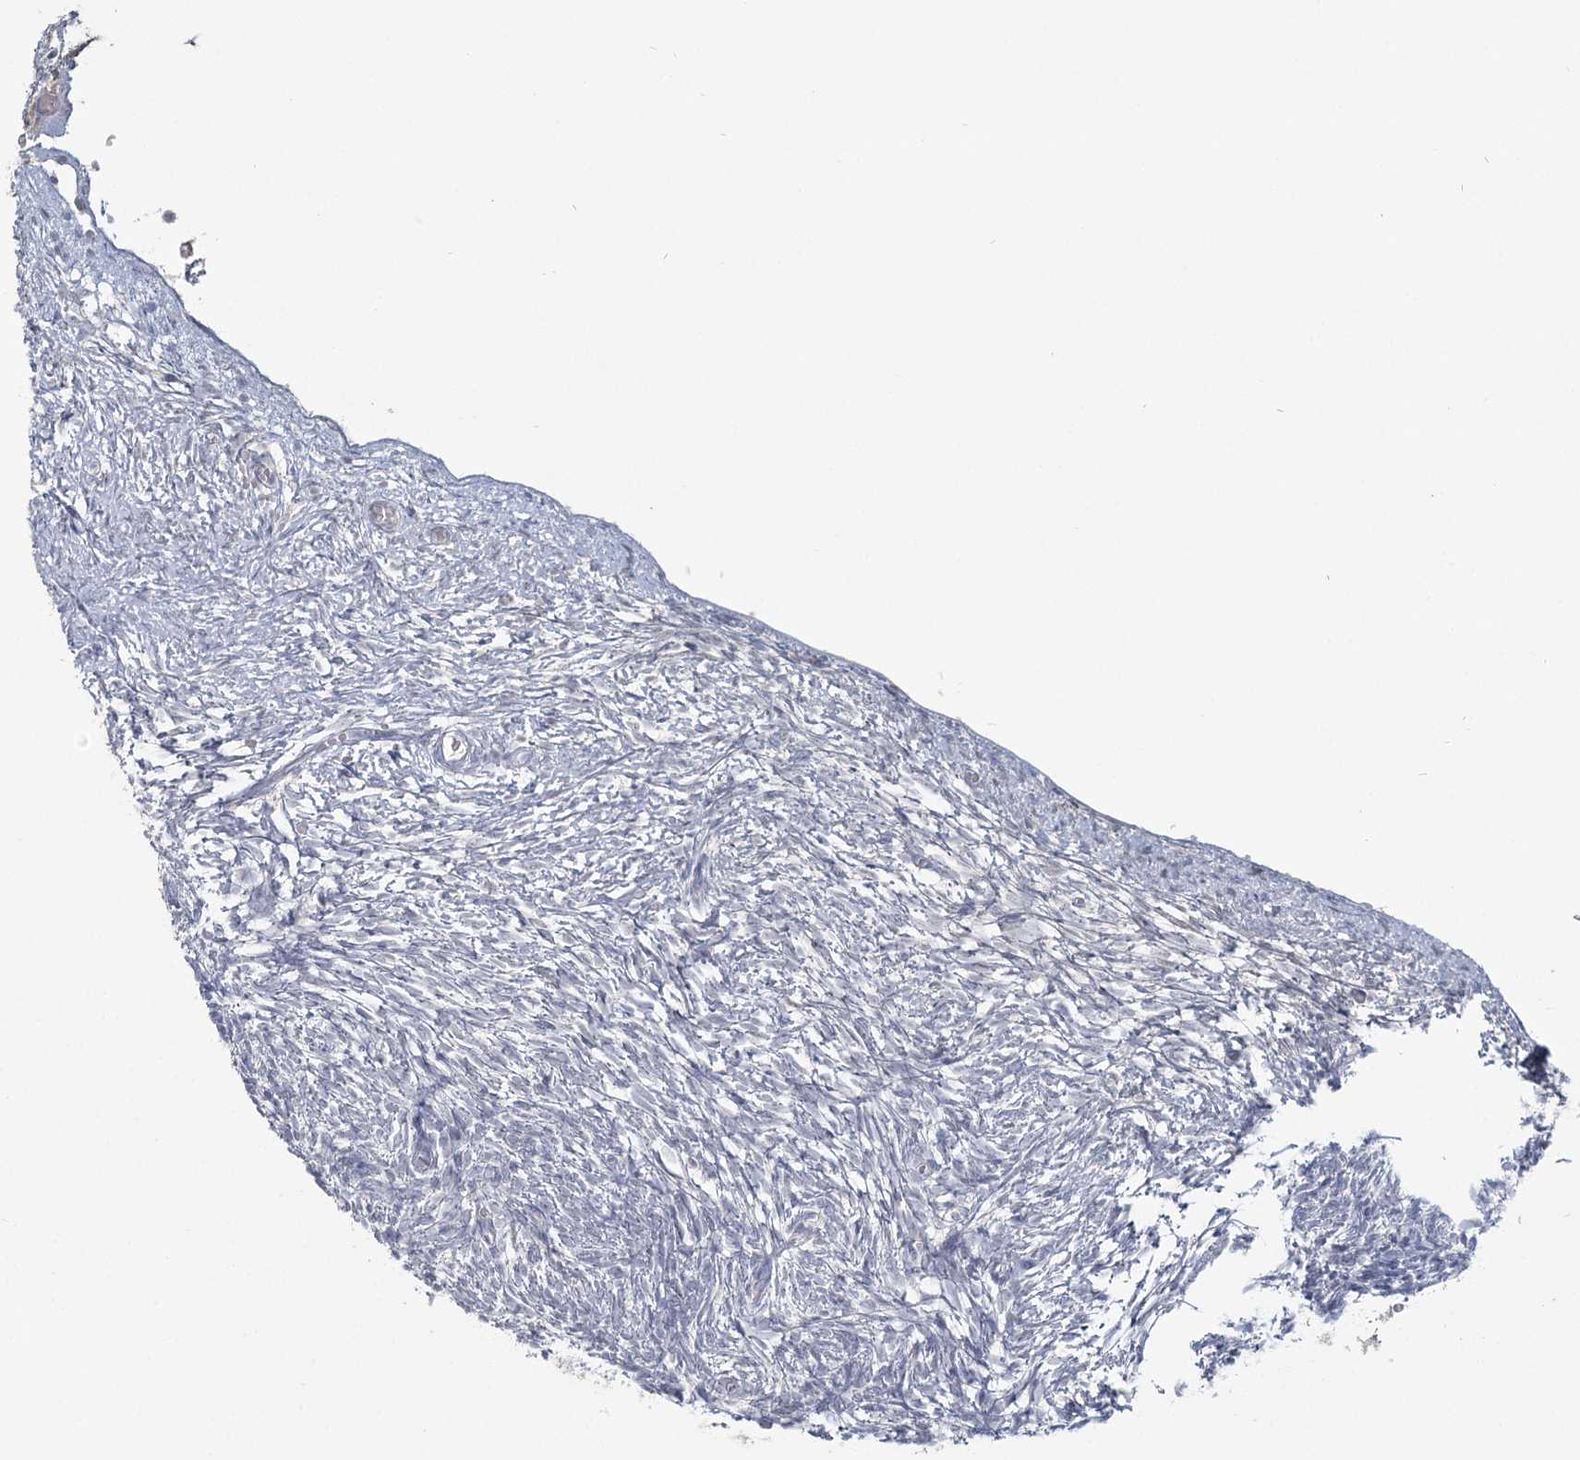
{"staining": {"intensity": "negative", "quantity": "none", "location": "none"}, "tissue": "ovary", "cell_type": "Follicle cells", "image_type": "normal", "snomed": [{"axis": "morphology", "description": "Normal tissue, NOS"}, {"axis": "topography", "description": "Ovary"}], "caption": "Micrograph shows no protein expression in follicle cells of normal ovary. The staining is performed using DAB brown chromogen with nuclei counter-stained in using hematoxylin.", "gene": "USP11", "patient": {"sex": "female", "age": 34}}